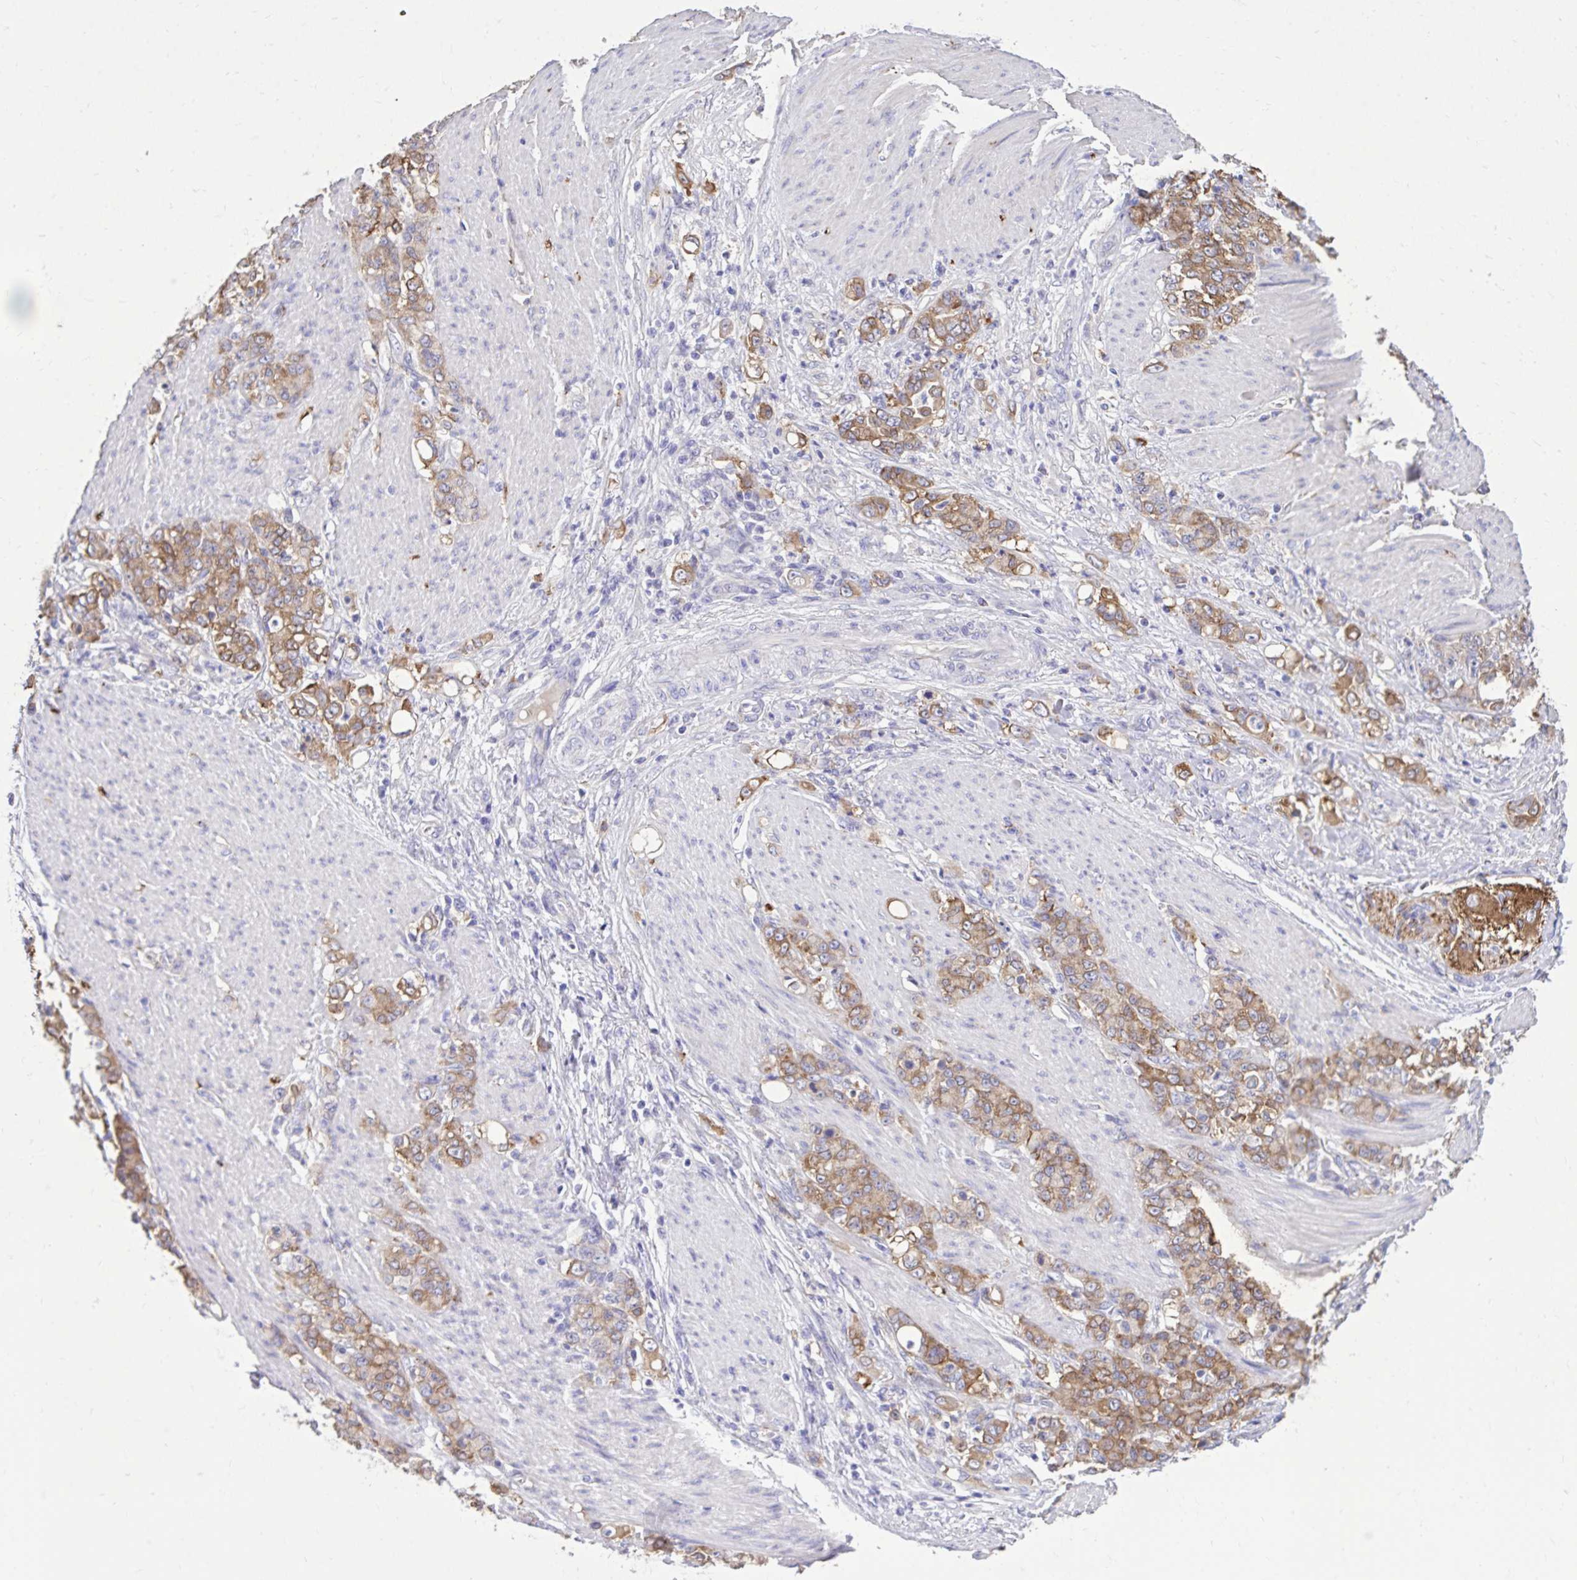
{"staining": {"intensity": "moderate", "quantity": ">75%", "location": "cytoplasmic/membranous"}, "tissue": "stomach cancer", "cell_type": "Tumor cells", "image_type": "cancer", "snomed": [{"axis": "morphology", "description": "Adenocarcinoma, NOS"}, {"axis": "topography", "description": "Stomach"}], "caption": "The immunohistochemical stain labels moderate cytoplasmic/membranous expression in tumor cells of stomach adenocarcinoma tissue.", "gene": "EPB41L1", "patient": {"sex": "female", "age": 79}}